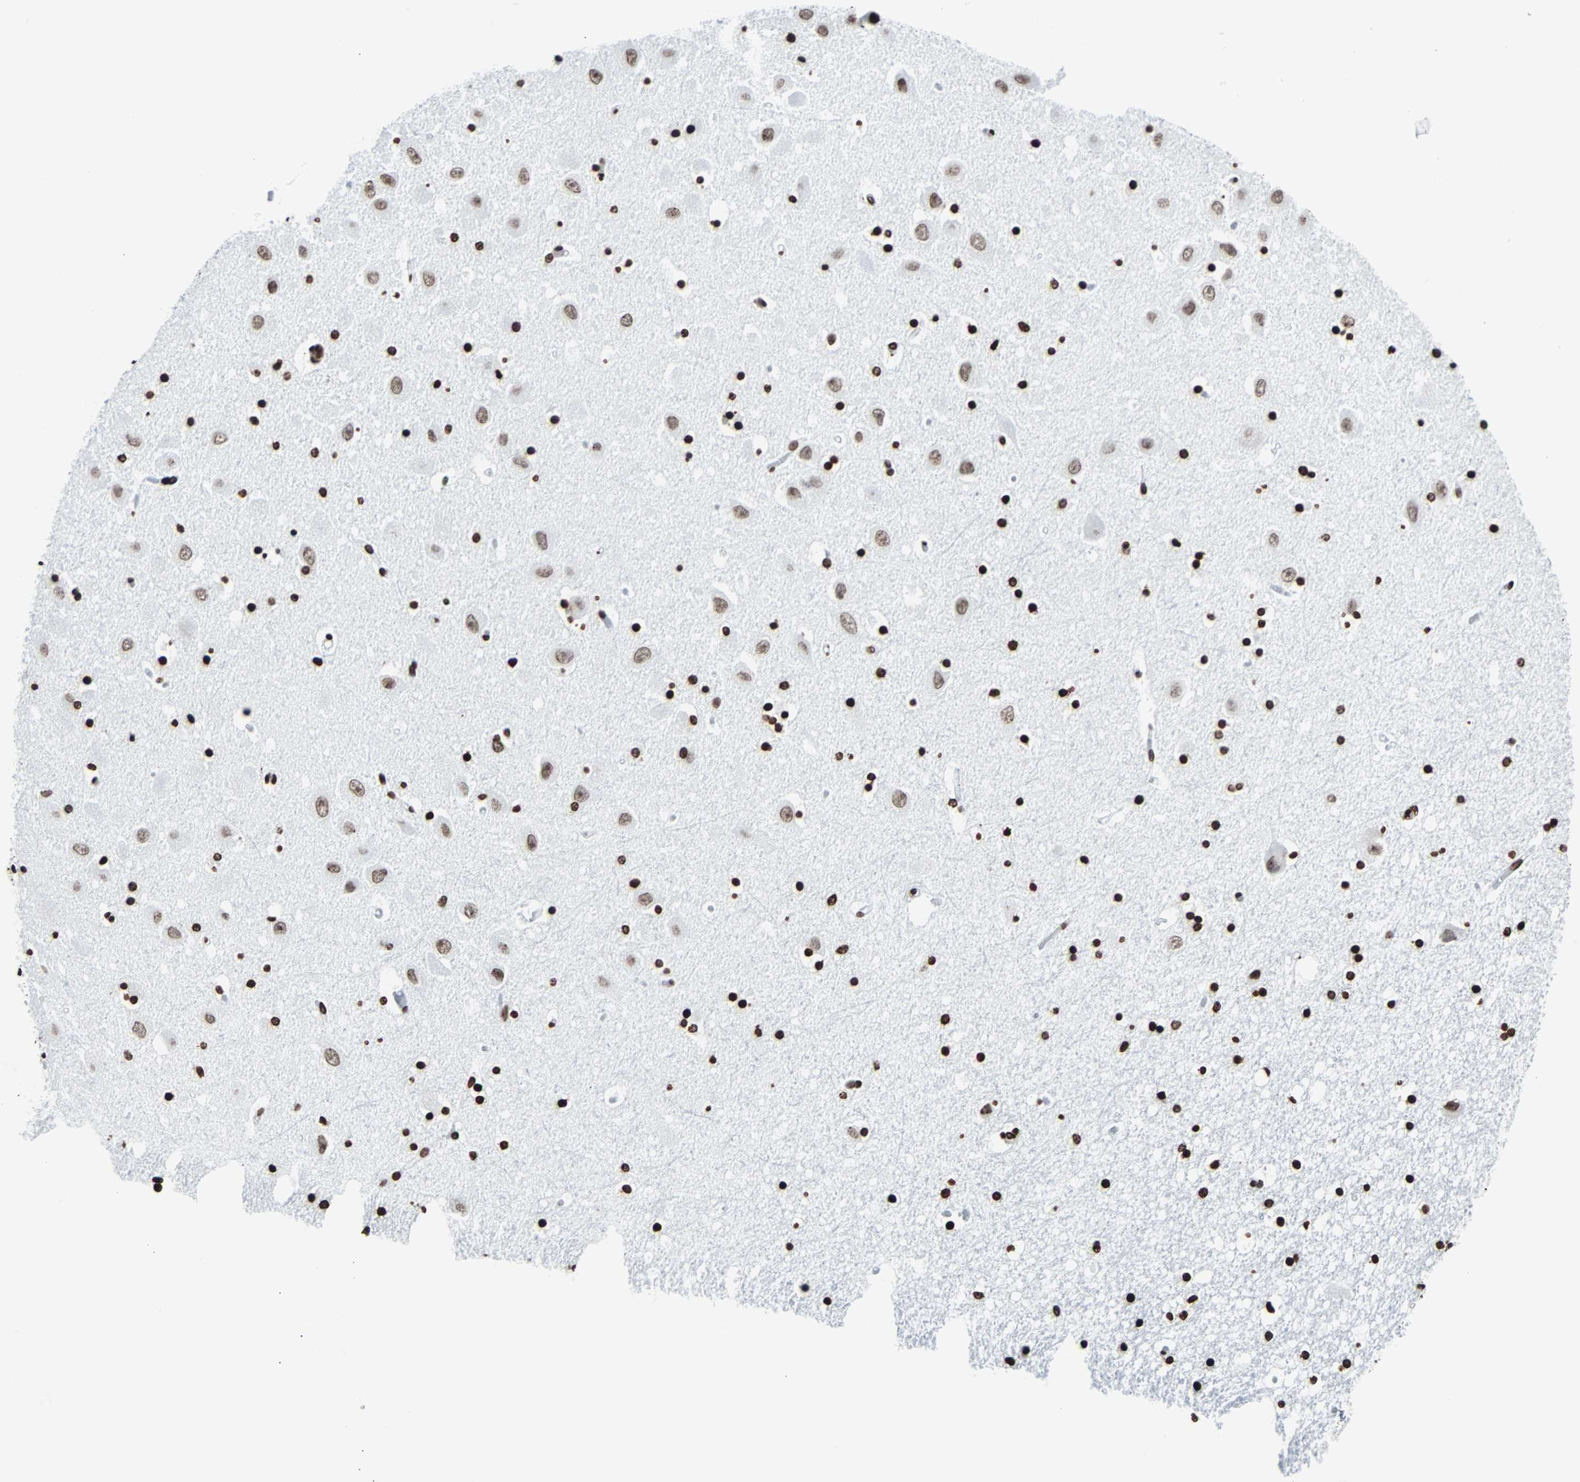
{"staining": {"intensity": "strong", "quantity": ">75%", "location": "nuclear"}, "tissue": "hippocampus", "cell_type": "Glial cells", "image_type": "normal", "snomed": [{"axis": "morphology", "description": "Normal tissue, NOS"}, {"axis": "topography", "description": "Hippocampus"}], "caption": "Benign hippocampus displays strong nuclear expression in approximately >75% of glial cells, visualized by immunohistochemistry. The staining is performed using DAB (3,3'-diaminobenzidine) brown chromogen to label protein expression. The nuclei are counter-stained blue using hematoxylin.", "gene": "H2BC18", "patient": {"sex": "male", "age": 45}}